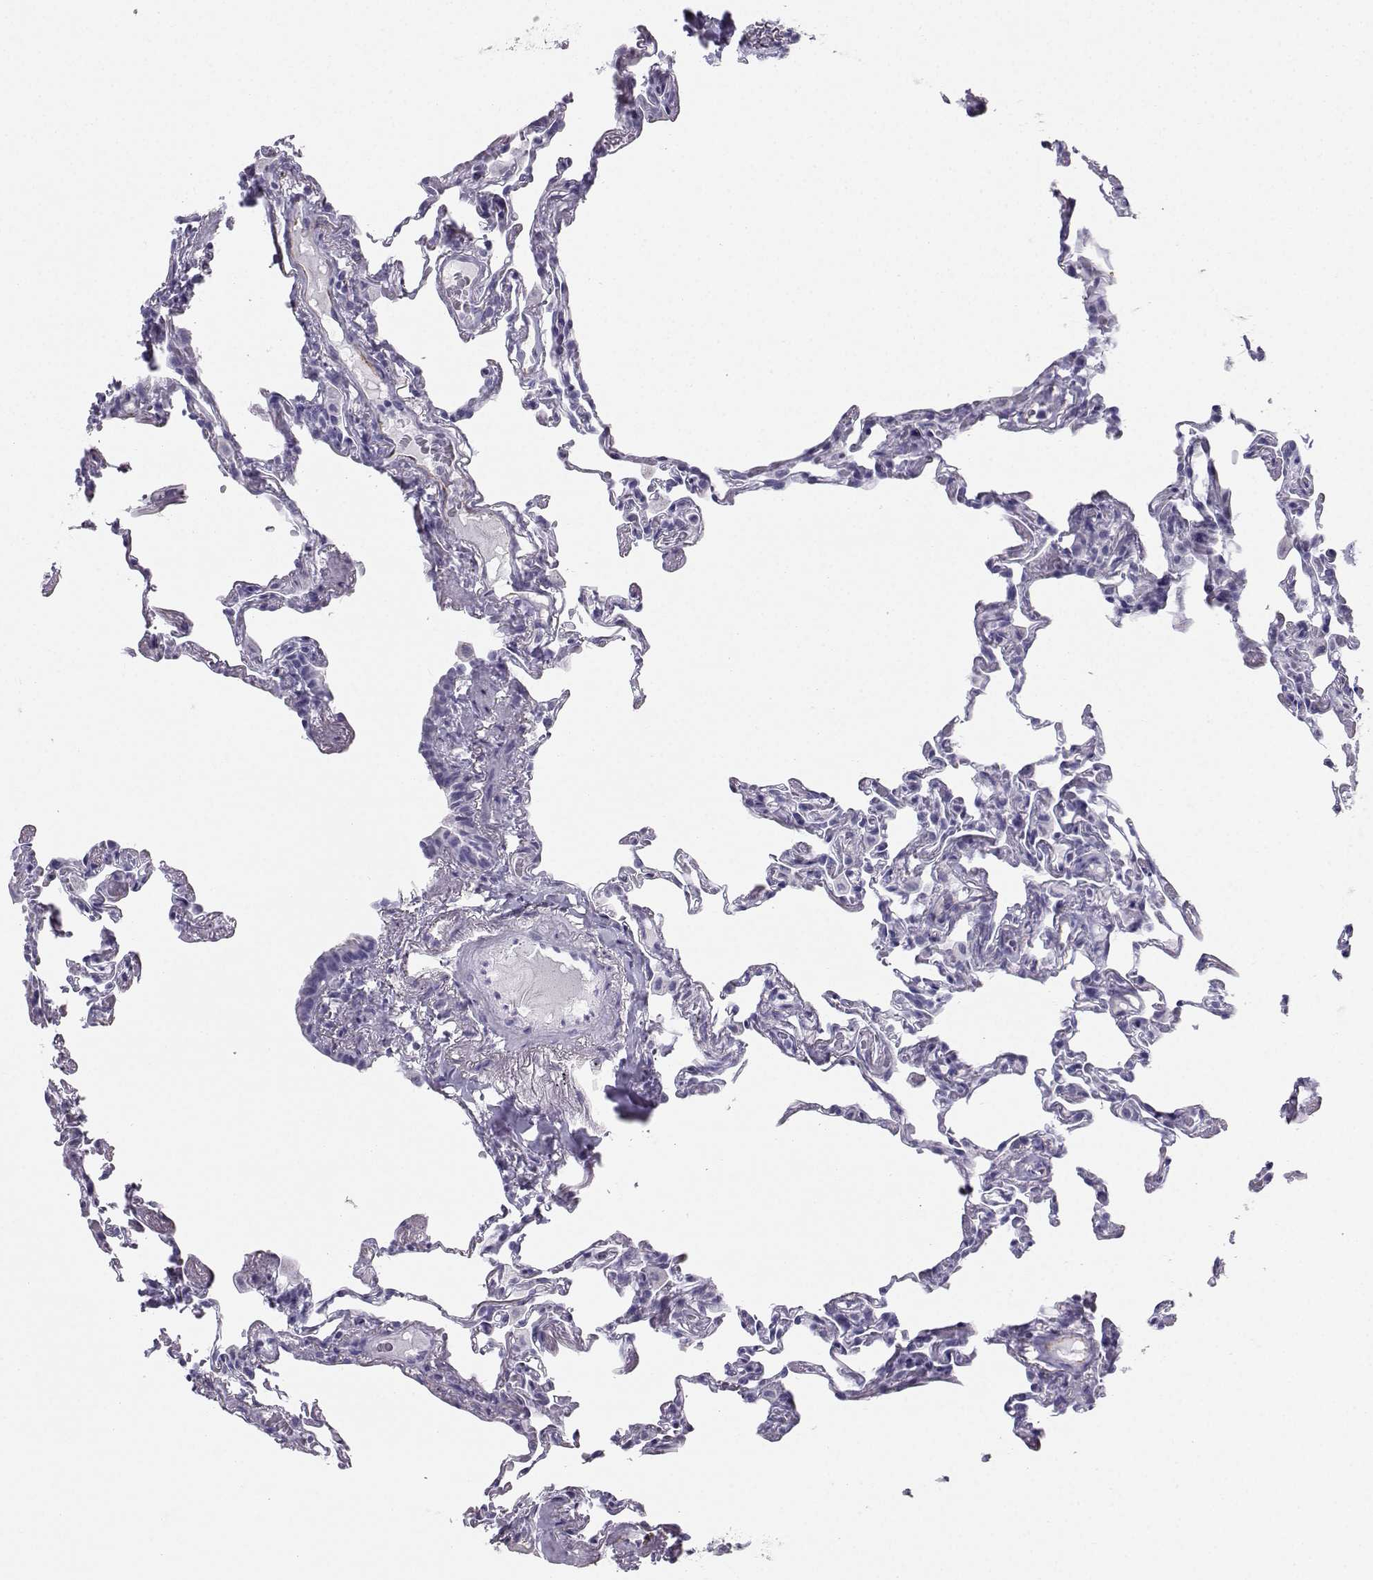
{"staining": {"intensity": "negative", "quantity": "none", "location": "none"}, "tissue": "lung", "cell_type": "Alveolar cells", "image_type": "normal", "snomed": [{"axis": "morphology", "description": "Normal tissue, NOS"}, {"axis": "topography", "description": "Lung"}], "caption": "Histopathology image shows no significant protein staining in alveolar cells of benign lung.", "gene": "IQCD", "patient": {"sex": "female", "age": 57}}